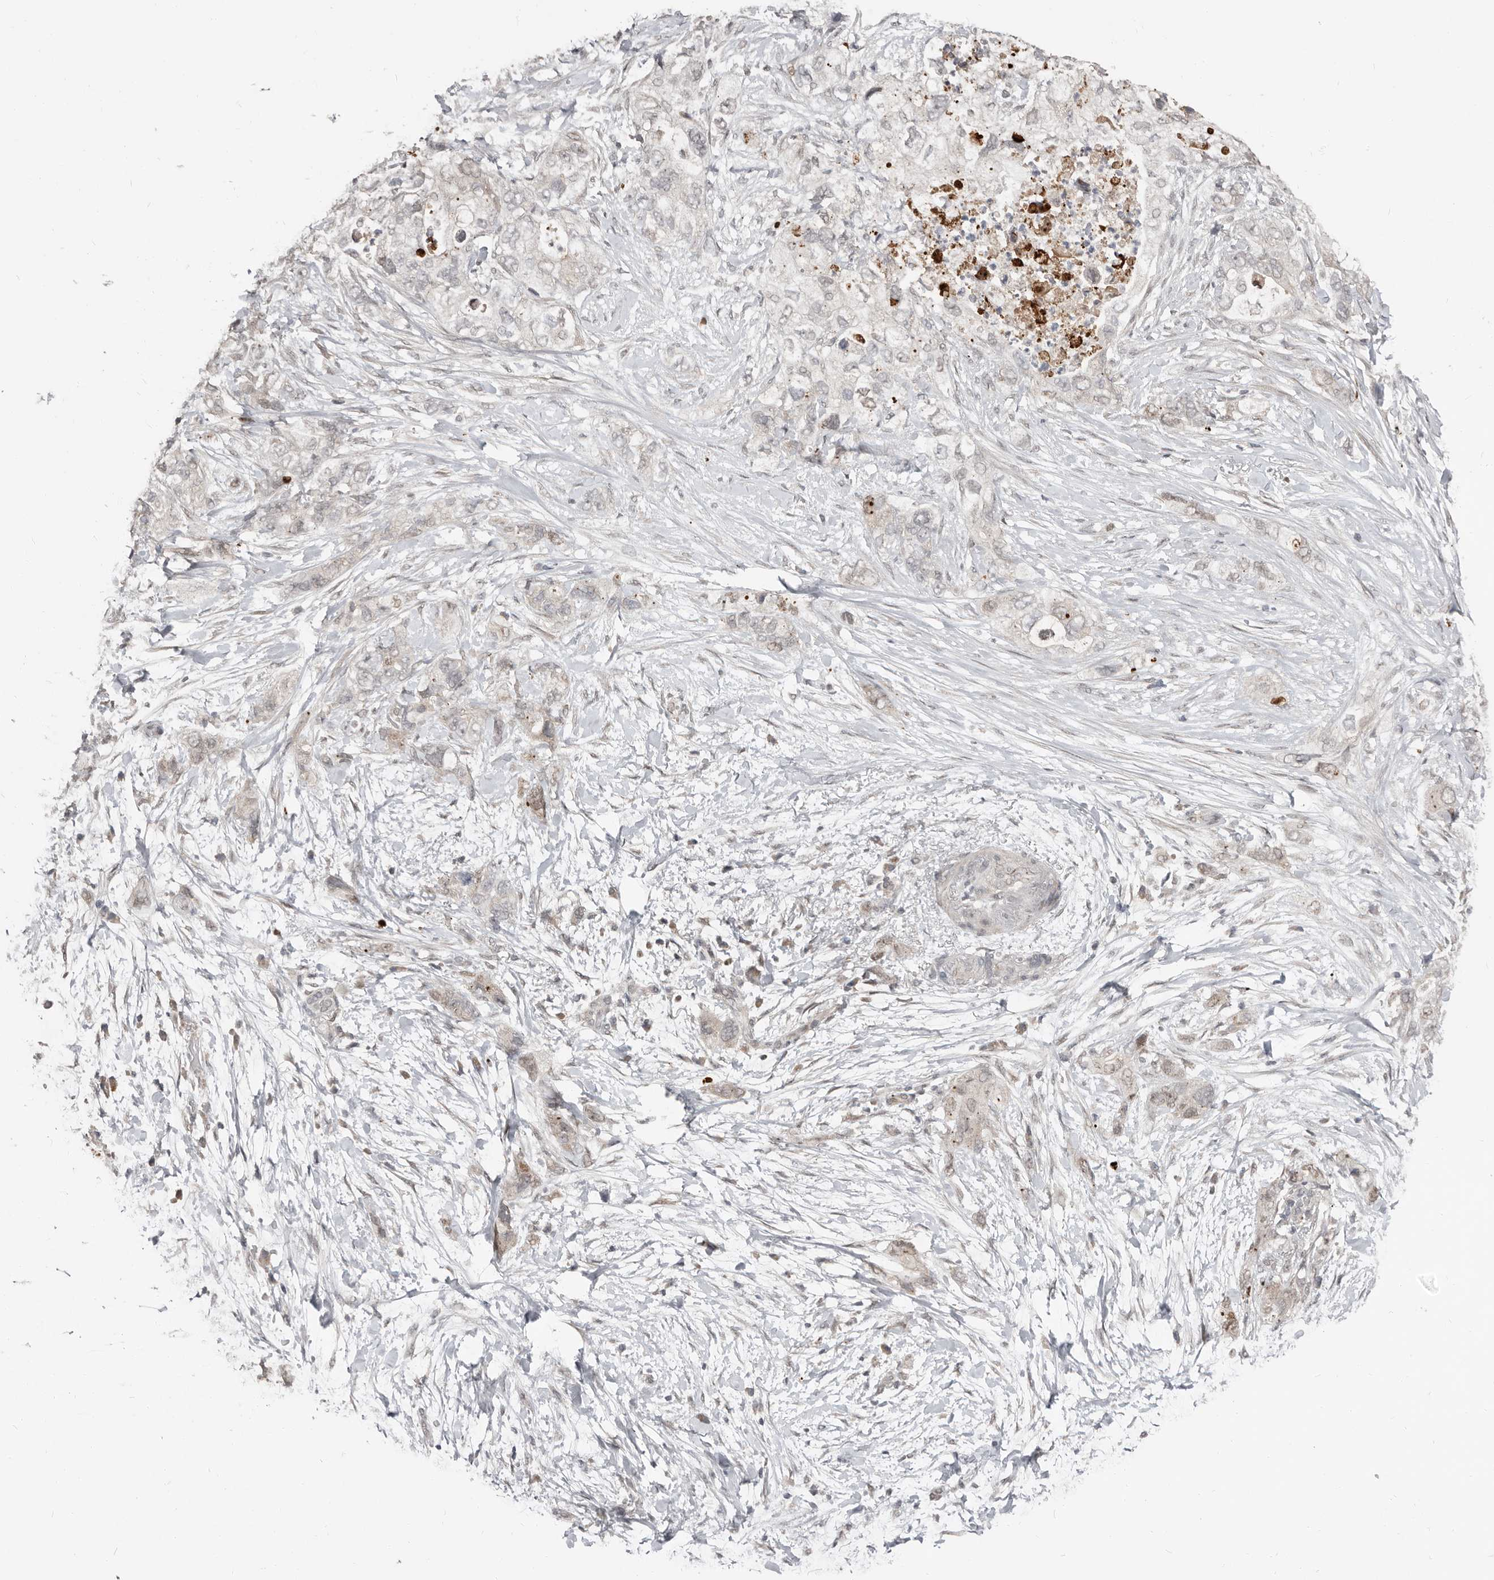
{"staining": {"intensity": "negative", "quantity": "none", "location": "none"}, "tissue": "pancreatic cancer", "cell_type": "Tumor cells", "image_type": "cancer", "snomed": [{"axis": "morphology", "description": "Adenocarcinoma, NOS"}, {"axis": "topography", "description": "Pancreas"}], "caption": "Micrograph shows no significant protein expression in tumor cells of pancreatic cancer (adenocarcinoma). (Immunohistochemistry (ihc), brightfield microscopy, high magnification).", "gene": "APOL6", "patient": {"sex": "female", "age": 73}}